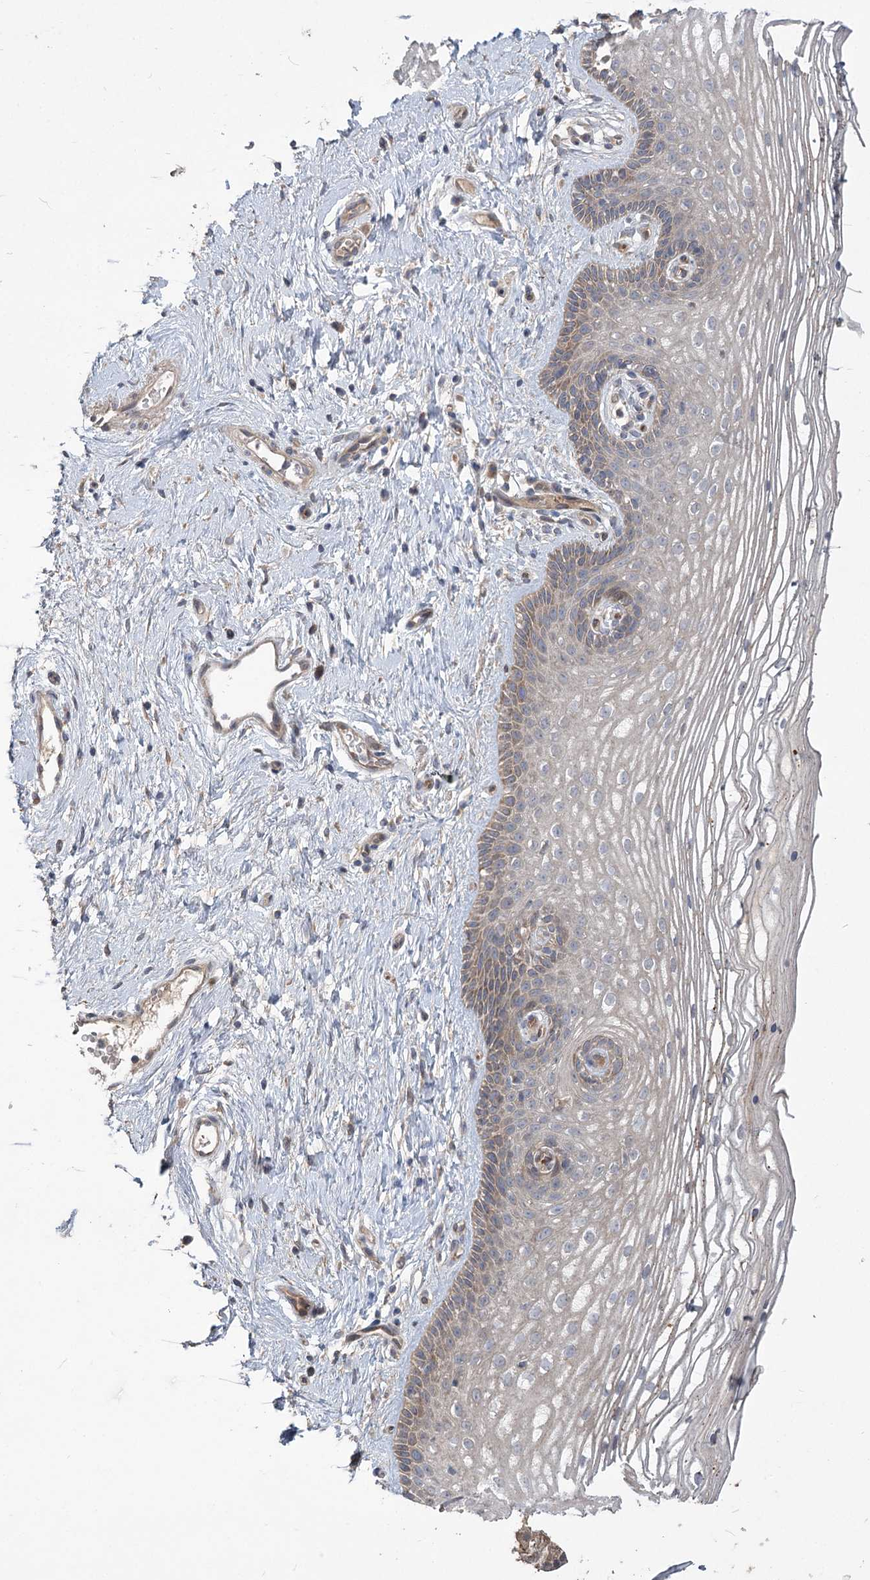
{"staining": {"intensity": "moderate", "quantity": "25%-75%", "location": "cytoplasmic/membranous"}, "tissue": "vagina", "cell_type": "Squamous epithelial cells", "image_type": "normal", "snomed": [{"axis": "morphology", "description": "Normal tissue, NOS"}, {"axis": "topography", "description": "Vagina"}], "caption": "A brown stain labels moderate cytoplasmic/membranous staining of a protein in squamous epithelial cells of benign human vagina.", "gene": "RIN2", "patient": {"sex": "female", "age": 46}}